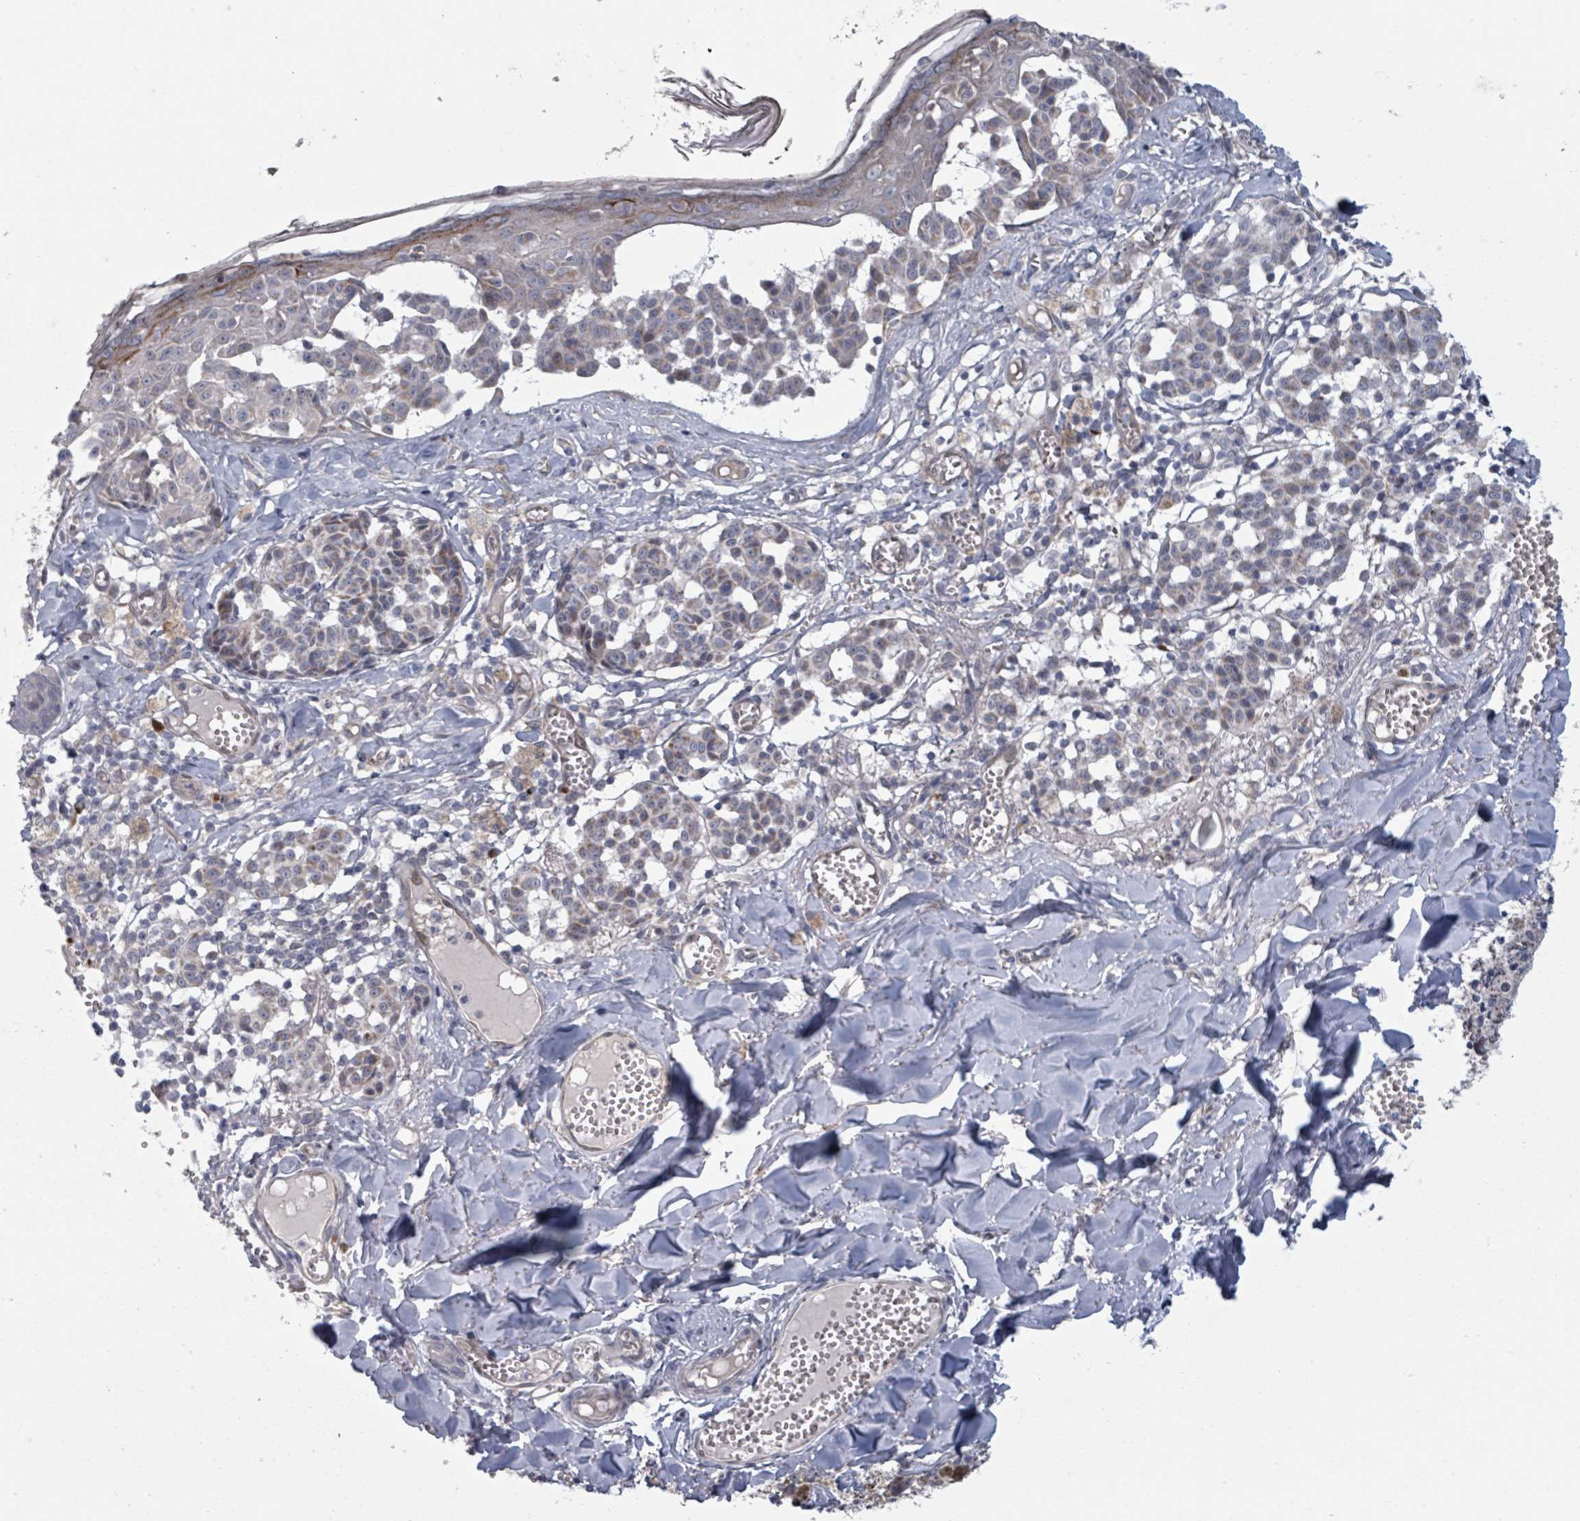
{"staining": {"intensity": "moderate", "quantity": "<25%", "location": "cytoplasmic/membranous"}, "tissue": "melanoma", "cell_type": "Tumor cells", "image_type": "cancer", "snomed": [{"axis": "morphology", "description": "Malignant melanoma, NOS"}, {"axis": "topography", "description": "Skin"}], "caption": "Brown immunohistochemical staining in melanoma reveals moderate cytoplasmic/membranous expression in about <25% of tumor cells. (DAB IHC, brown staining for protein, blue staining for nuclei).", "gene": "FKBP1A", "patient": {"sex": "female", "age": 43}}